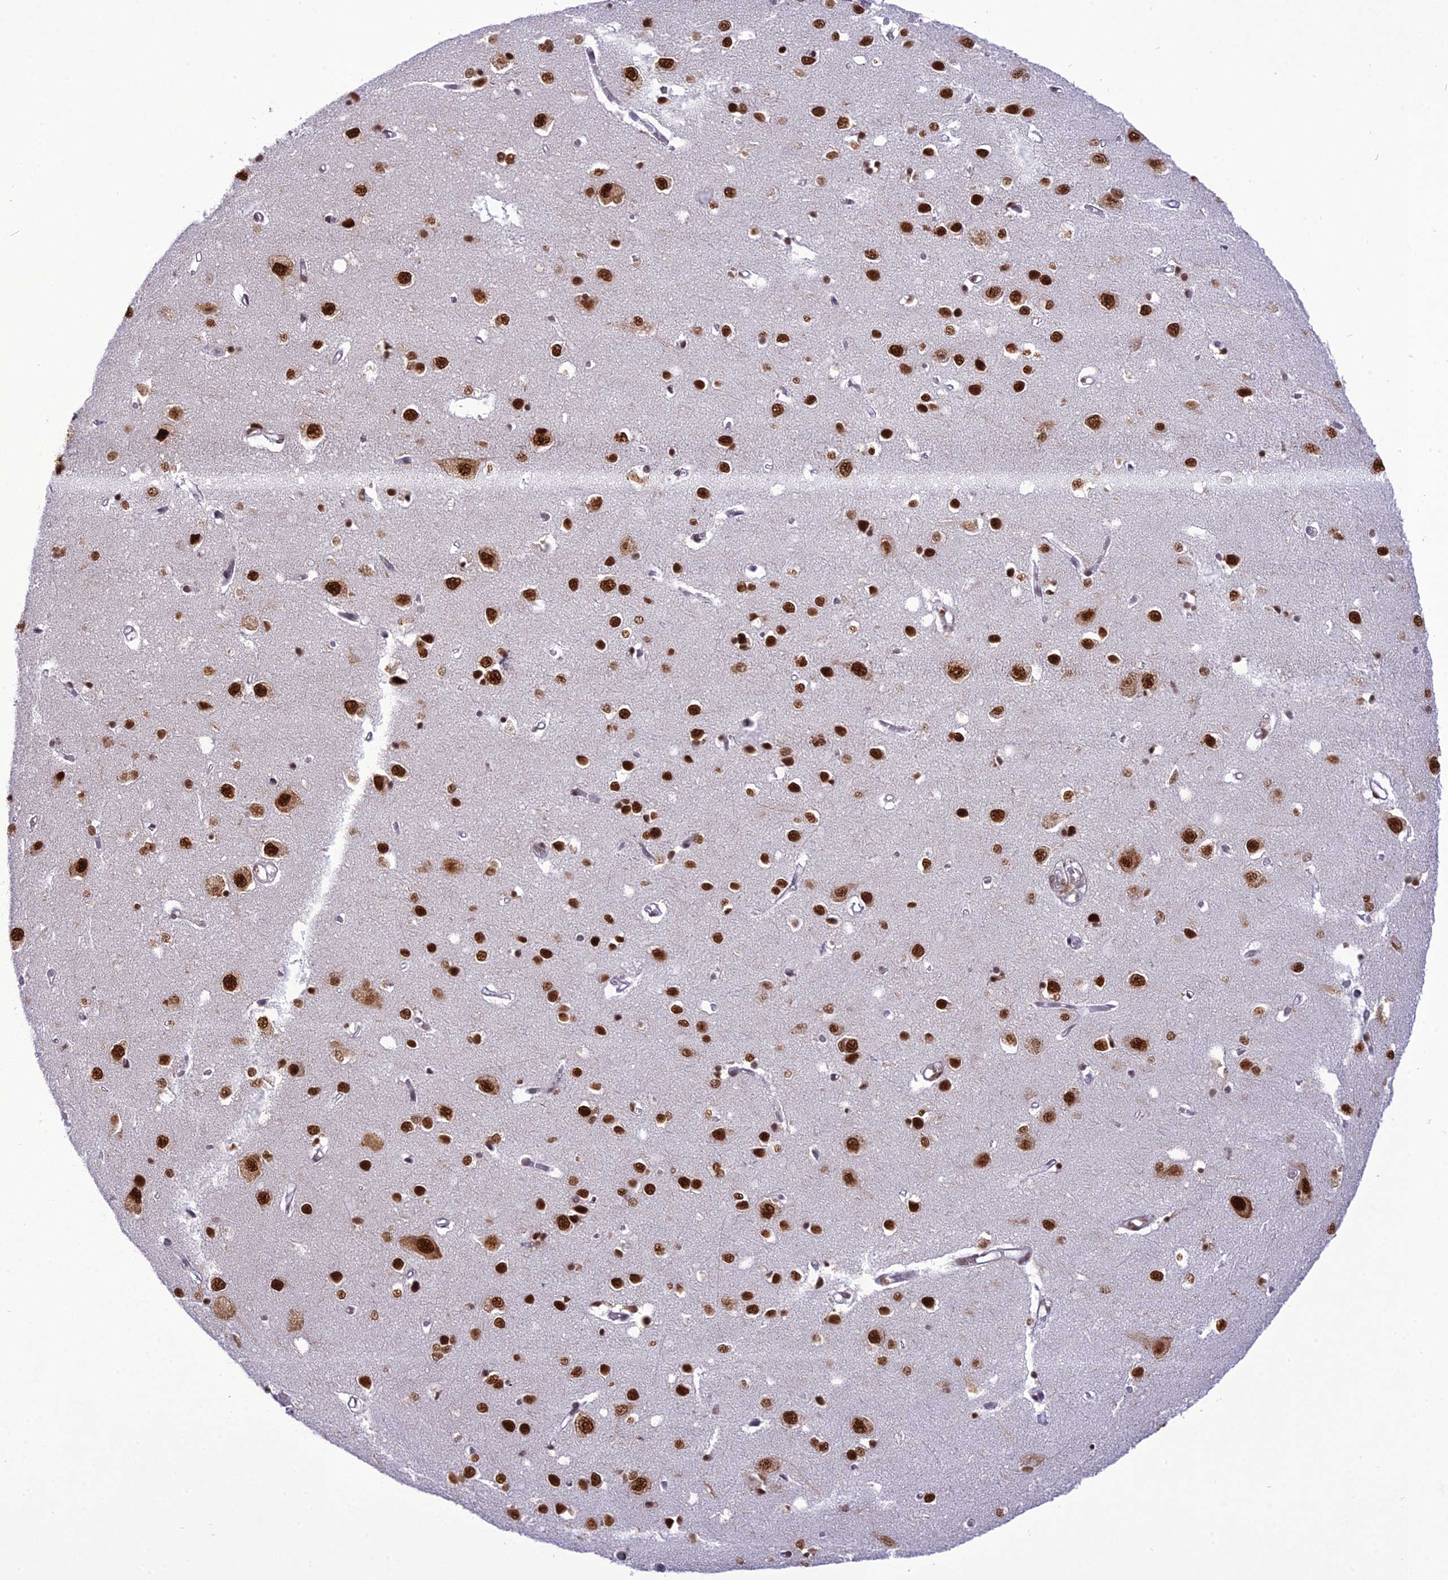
{"staining": {"intensity": "weak", "quantity": ">75%", "location": "nuclear"}, "tissue": "cerebral cortex", "cell_type": "Endothelial cells", "image_type": "normal", "snomed": [{"axis": "morphology", "description": "Normal tissue, NOS"}, {"axis": "topography", "description": "Cerebral cortex"}], "caption": "A micrograph of cerebral cortex stained for a protein shows weak nuclear brown staining in endothelial cells. (DAB IHC with brightfield microscopy, high magnification).", "gene": "DDX1", "patient": {"sex": "female", "age": 64}}